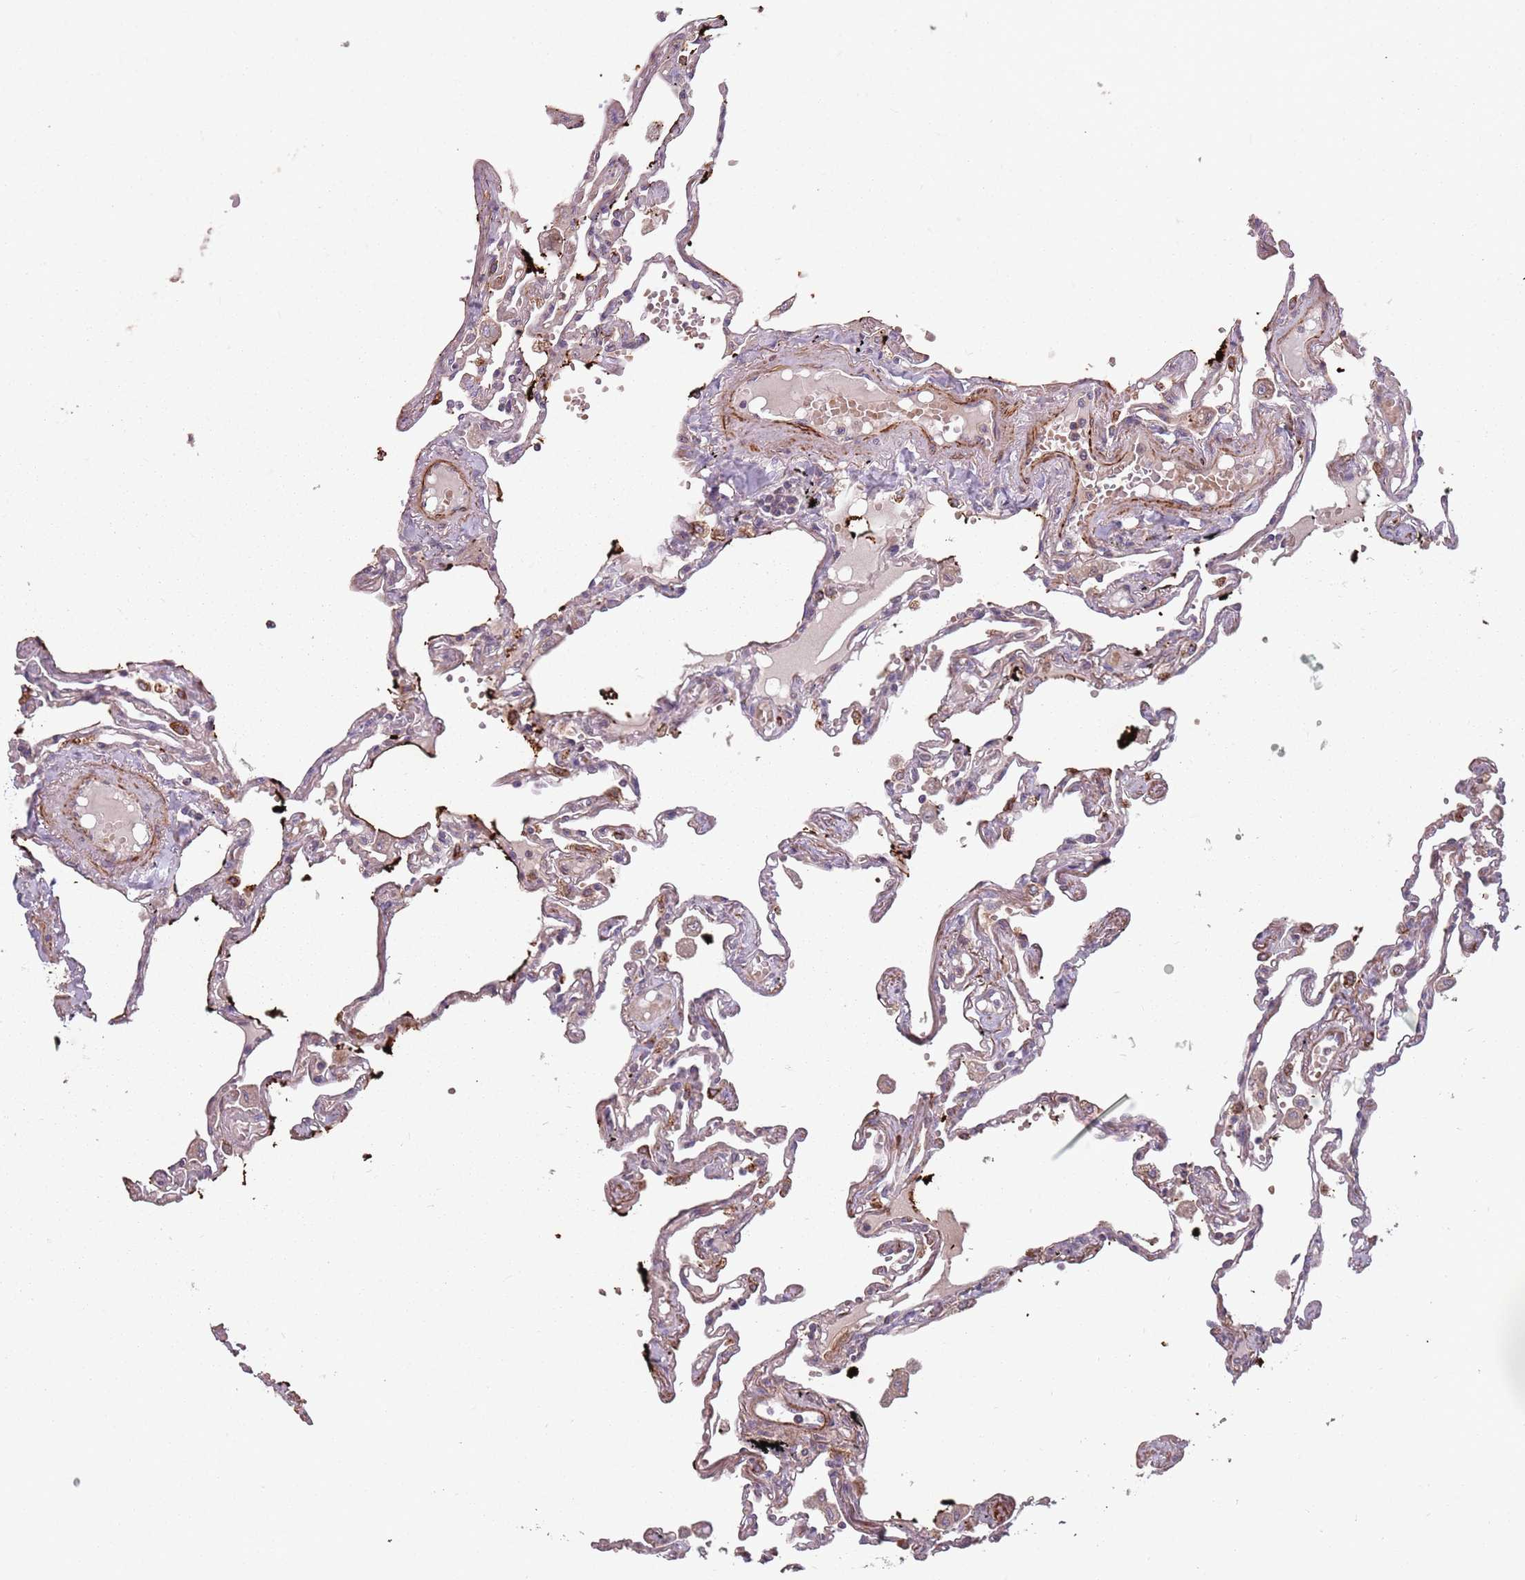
{"staining": {"intensity": "weak", "quantity": ">75%", "location": "cytoplasmic/membranous"}, "tissue": "lung", "cell_type": "Alveolar cells", "image_type": "normal", "snomed": [{"axis": "morphology", "description": "Normal tissue, NOS"}, {"axis": "topography", "description": "Lung"}], "caption": "Normal lung was stained to show a protein in brown. There is low levels of weak cytoplasmic/membranous staining in about >75% of alveolar cells.", "gene": "PLD6", "patient": {"sex": "female", "age": 67}}